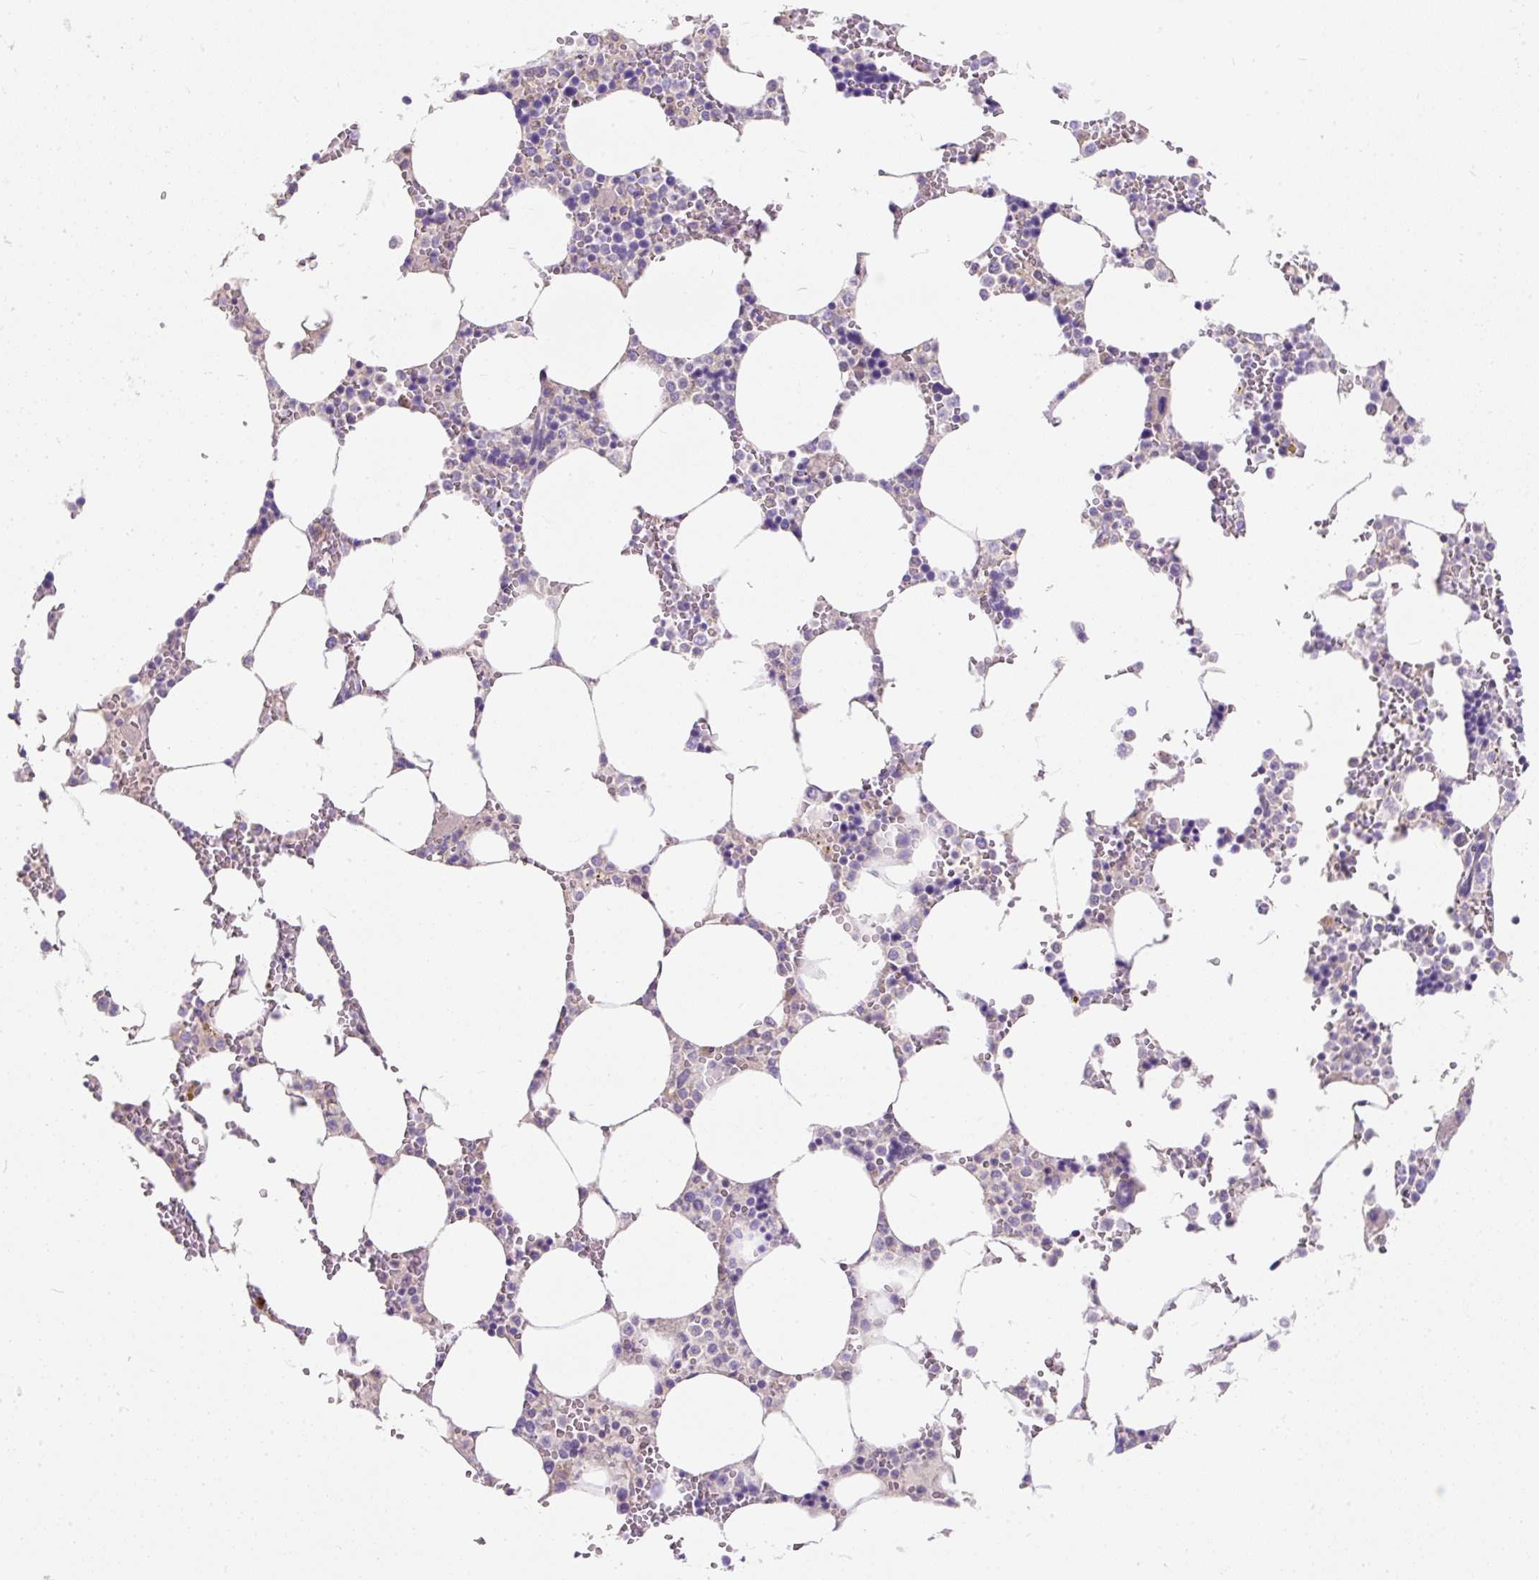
{"staining": {"intensity": "moderate", "quantity": "<25%", "location": "cytoplasmic/membranous"}, "tissue": "bone marrow", "cell_type": "Hematopoietic cells", "image_type": "normal", "snomed": [{"axis": "morphology", "description": "Normal tissue, NOS"}, {"axis": "topography", "description": "Bone marrow"}], "caption": "Moderate cytoplasmic/membranous expression for a protein is present in about <25% of hematopoietic cells of benign bone marrow using immunohistochemistry (IHC).", "gene": "SUSD5", "patient": {"sex": "male", "age": 64}}